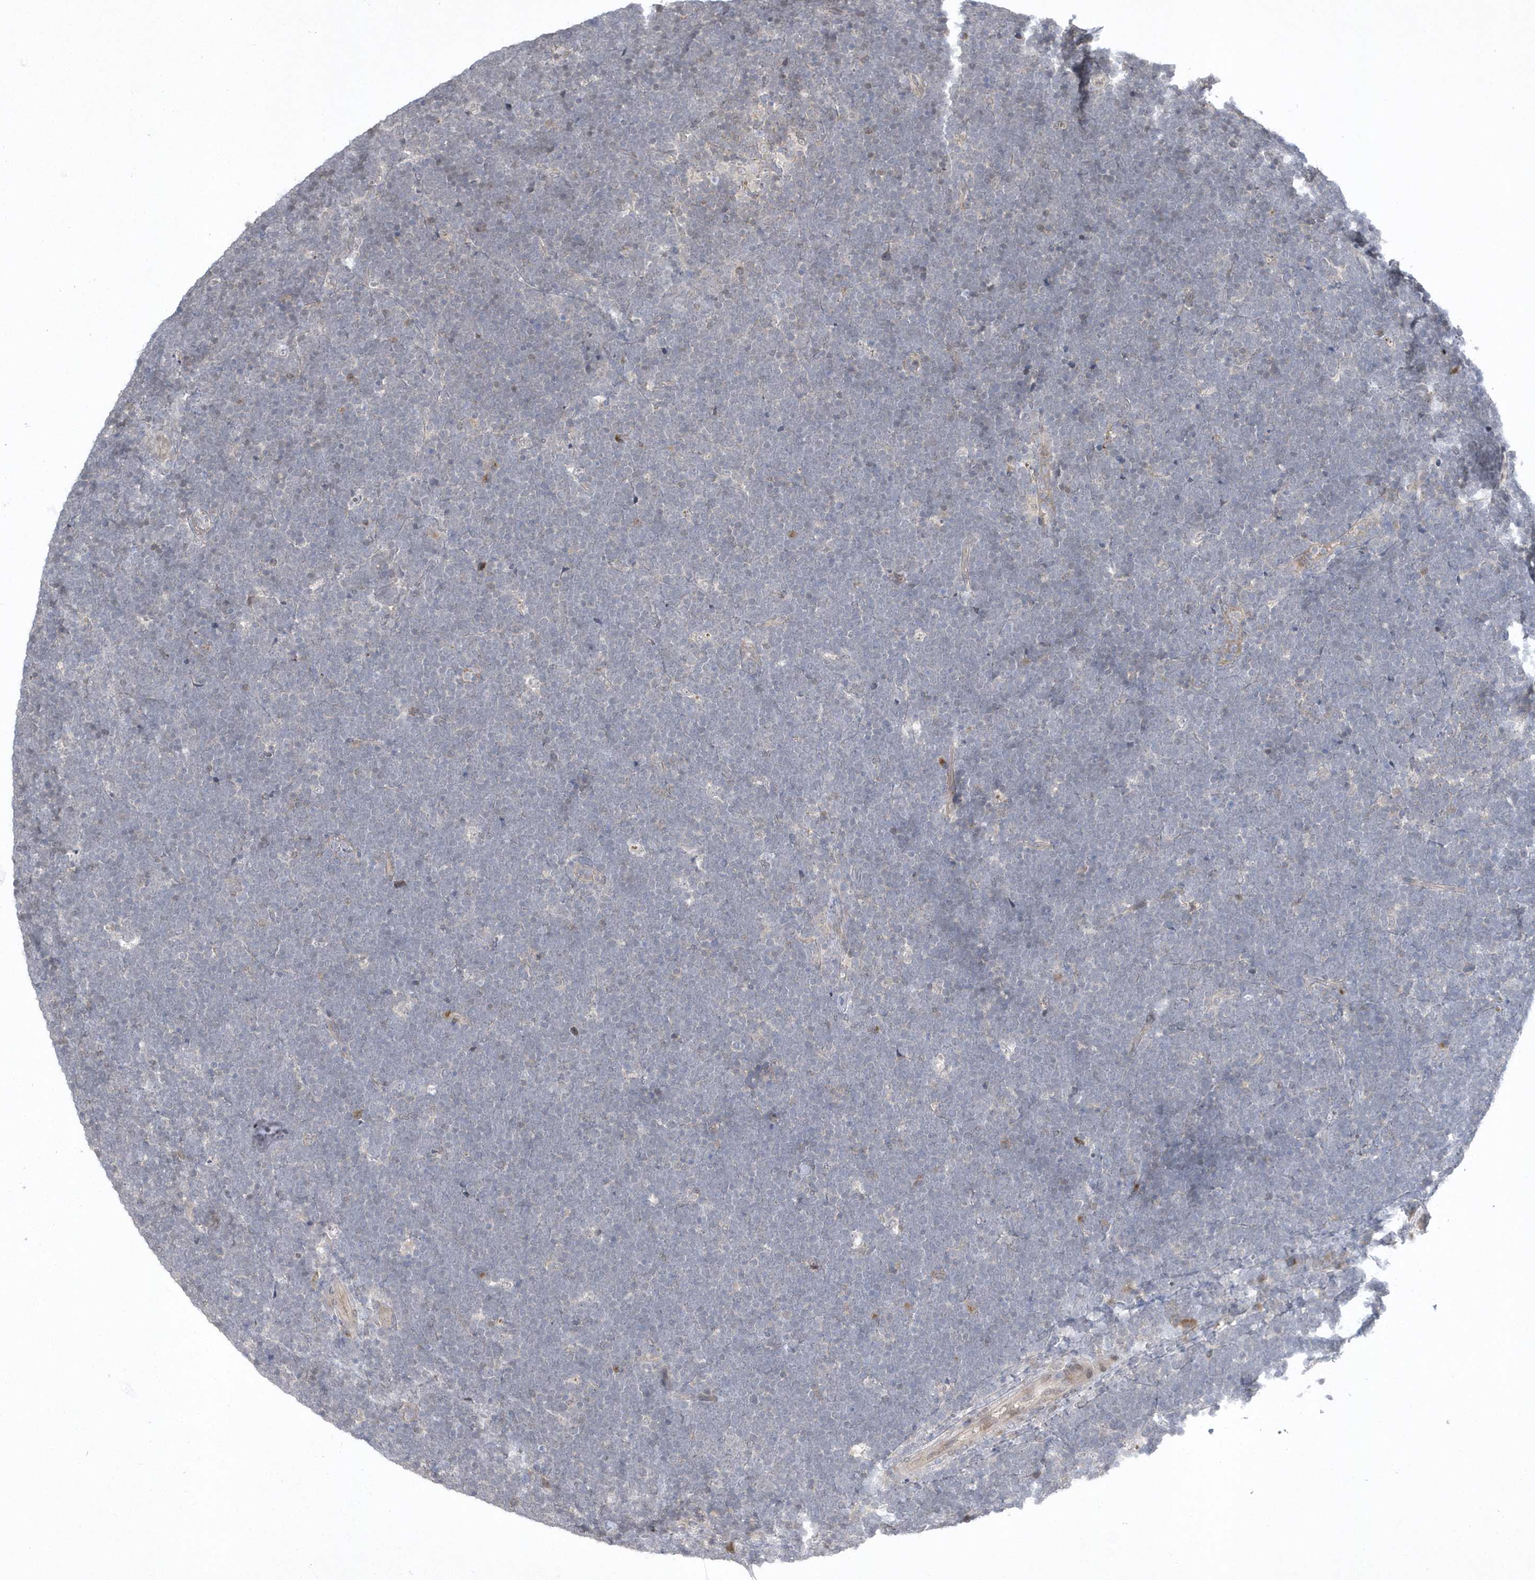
{"staining": {"intensity": "negative", "quantity": "none", "location": "none"}, "tissue": "lymphoma", "cell_type": "Tumor cells", "image_type": "cancer", "snomed": [{"axis": "morphology", "description": "Malignant lymphoma, non-Hodgkin's type, High grade"}, {"axis": "topography", "description": "Lymph node"}], "caption": "Tumor cells show no significant protein staining in malignant lymphoma, non-Hodgkin's type (high-grade). (DAB (3,3'-diaminobenzidine) IHC, high magnification).", "gene": "ZC3H12D", "patient": {"sex": "male", "age": 13}}